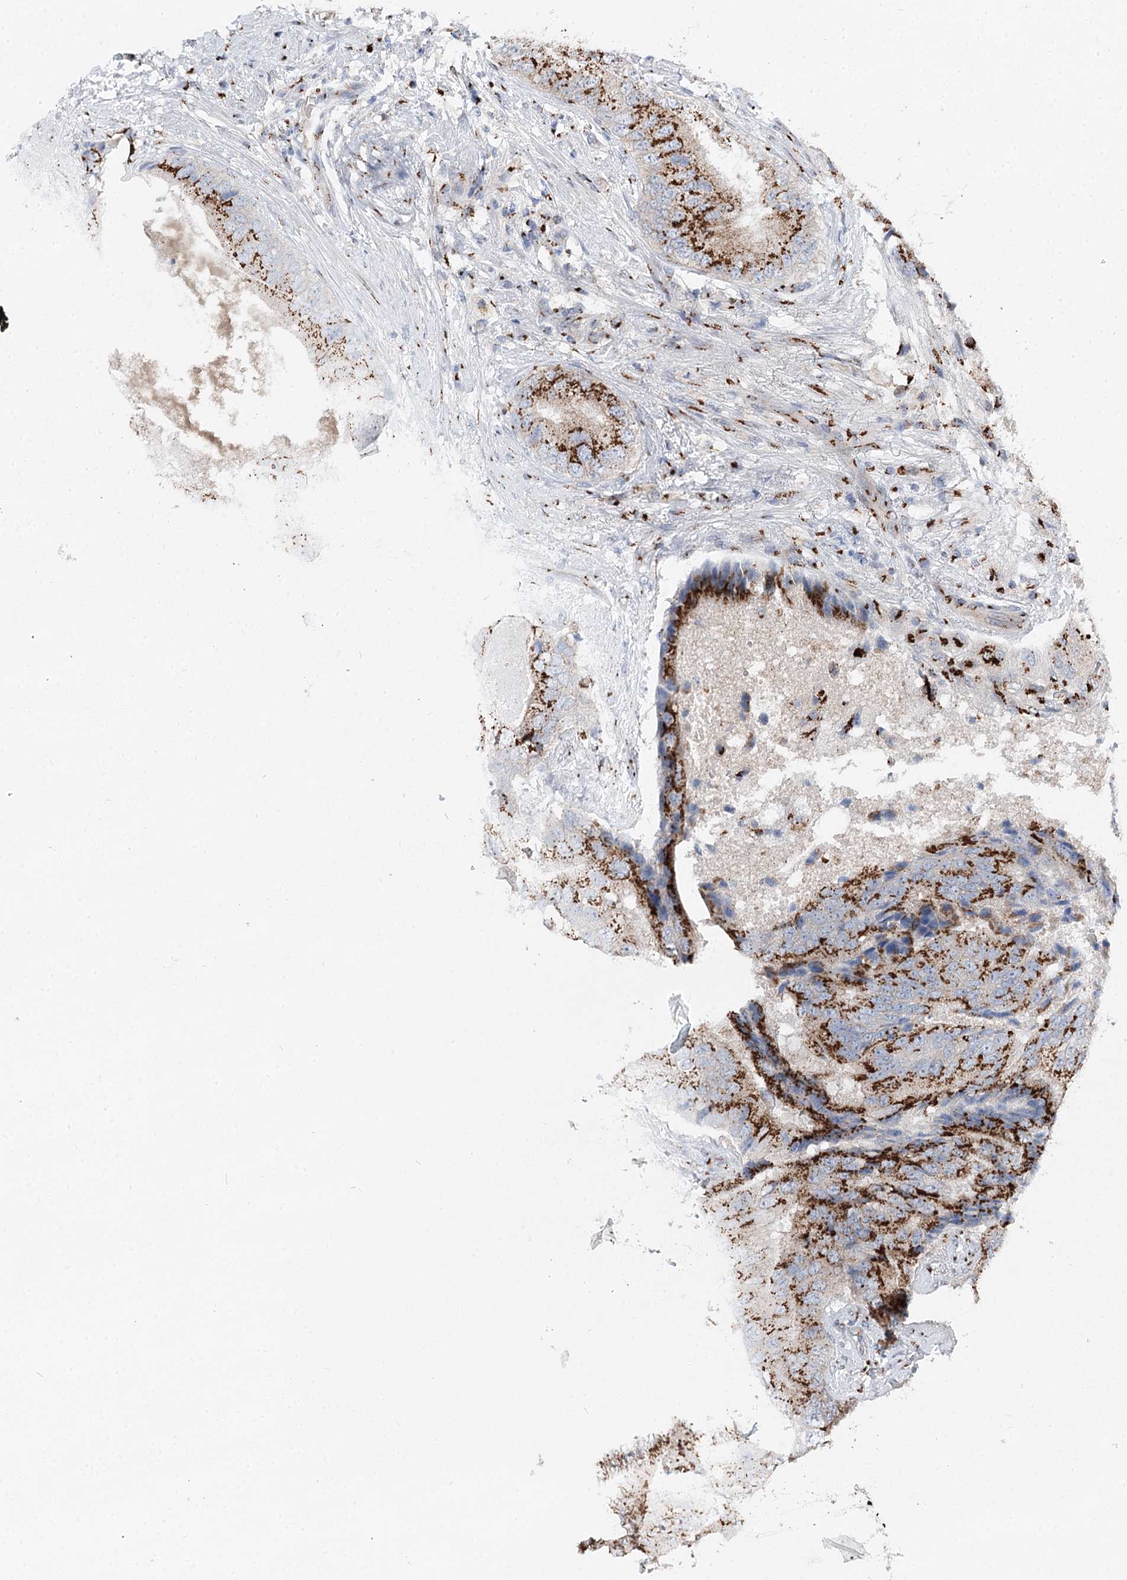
{"staining": {"intensity": "strong", "quantity": ">75%", "location": "cytoplasmic/membranous"}, "tissue": "prostate cancer", "cell_type": "Tumor cells", "image_type": "cancer", "snomed": [{"axis": "morphology", "description": "Adenocarcinoma, High grade"}, {"axis": "topography", "description": "Prostate"}], "caption": "Prostate cancer (adenocarcinoma (high-grade)) stained with a brown dye reveals strong cytoplasmic/membranous positive expression in about >75% of tumor cells.", "gene": "TMEM165", "patient": {"sex": "male", "age": 70}}